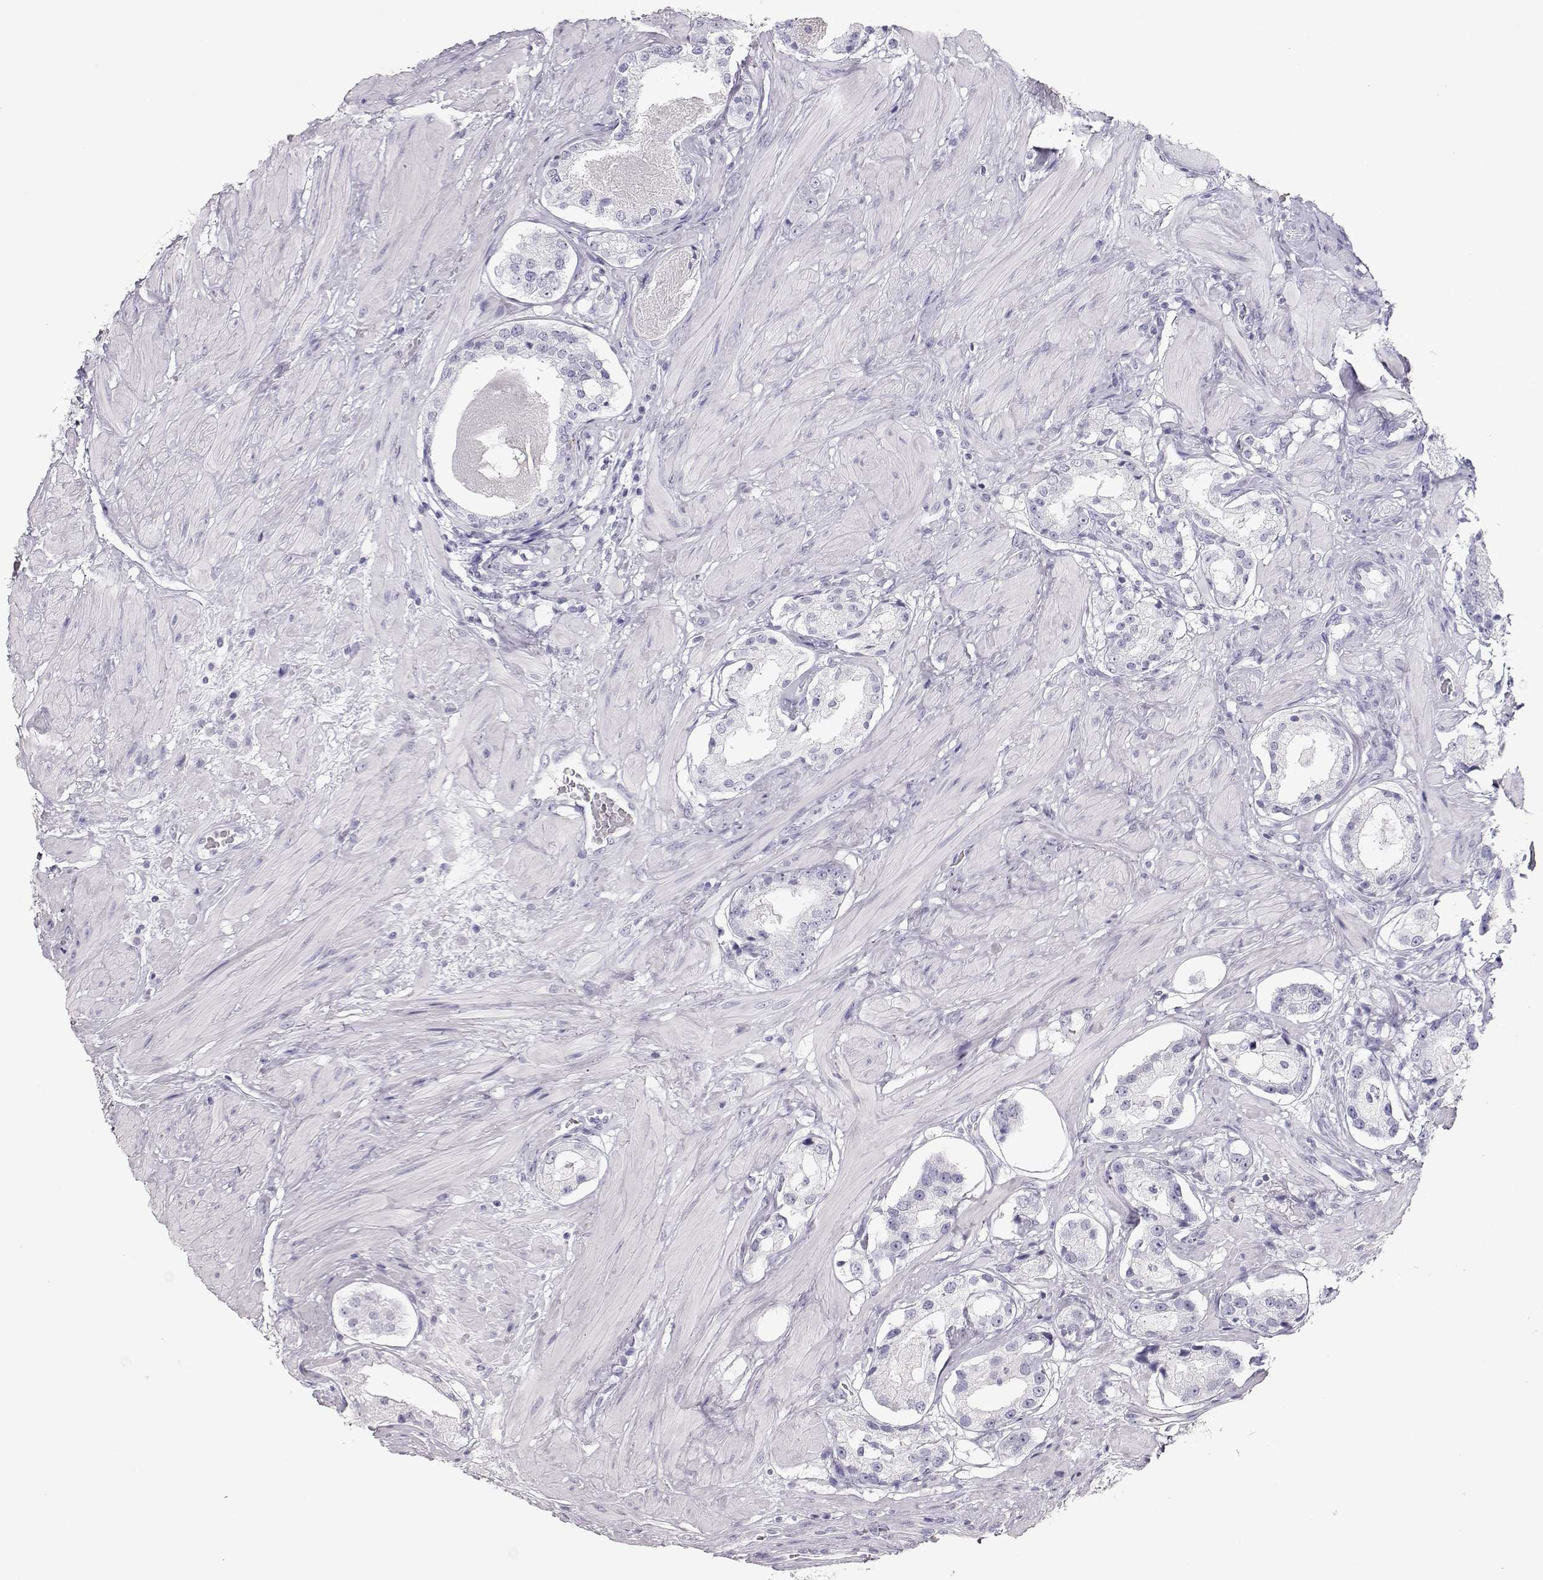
{"staining": {"intensity": "negative", "quantity": "none", "location": "none"}, "tissue": "prostate cancer", "cell_type": "Tumor cells", "image_type": "cancer", "snomed": [{"axis": "morphology", "description": "Adenocarcinoma, Low grade"}, {"axis": "topography", "description": "Prostate"}], "caption": "Low-grade adenocarcinoma (prostate) stained for a protein using immunohistochemistry displays no staining tumor cells.", "gene": "TKTL1", "patient": {"sex": "male", "age": 60}}